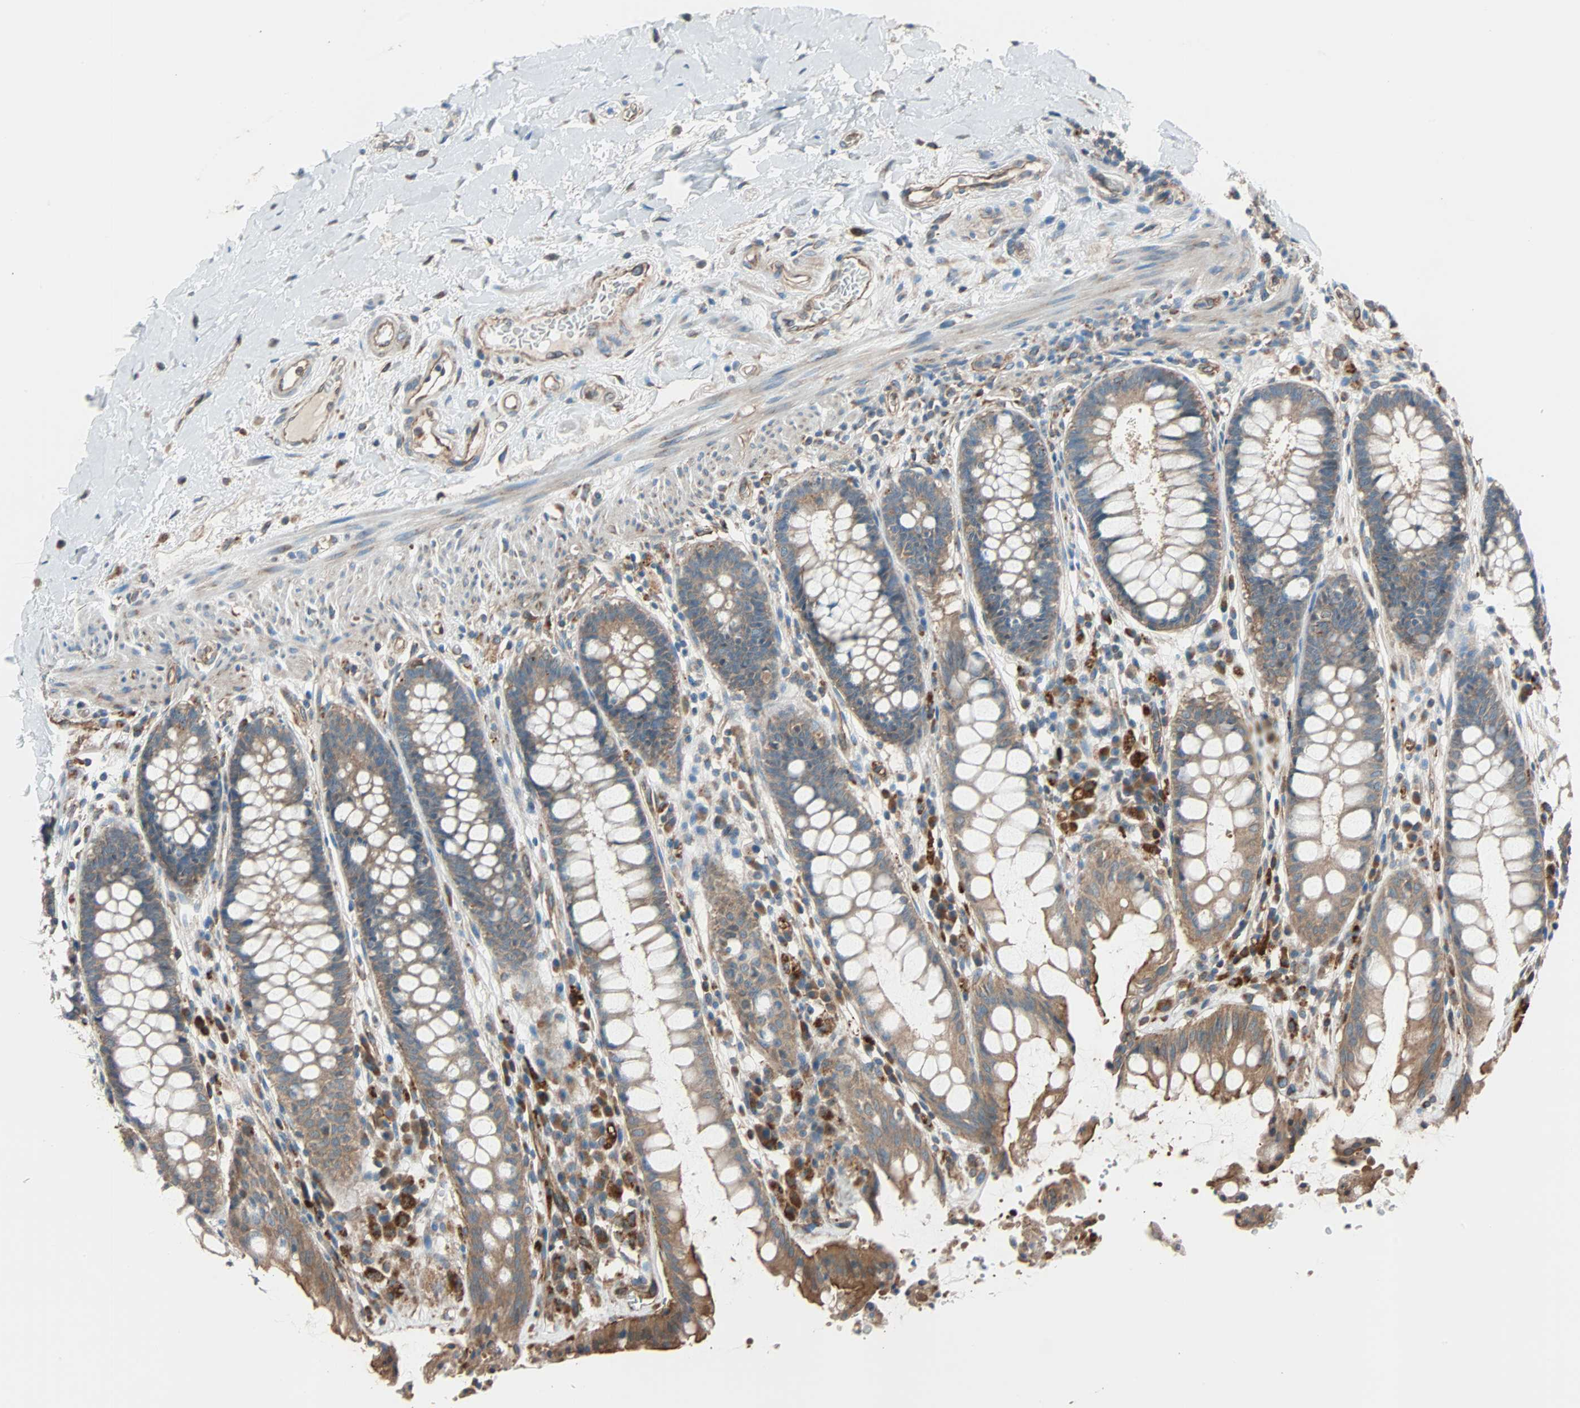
{"staining": {"intensity": "moderate", "quantity": ">75%", "location": "cytoplasmic/membranous"}, "tissue": "rectum", "cell_type": "Glandular cells", "image_type": "normal", "snomed": [{"axis": "morphology", "description": "Normal tissue, NOS"}, {"axis": "topography", "description": "Rectum"}], "caption": "Moderate cytoplasmic/membranous expression is seen in approximately >75% of glandular cells in normal rectum. Using DAB (brown) and hematoxylin (blue) stains, captured at high magnification using brightfield microscopy.", "gene": "PHYH", "patient": {"sex": "female", "age": 46}}